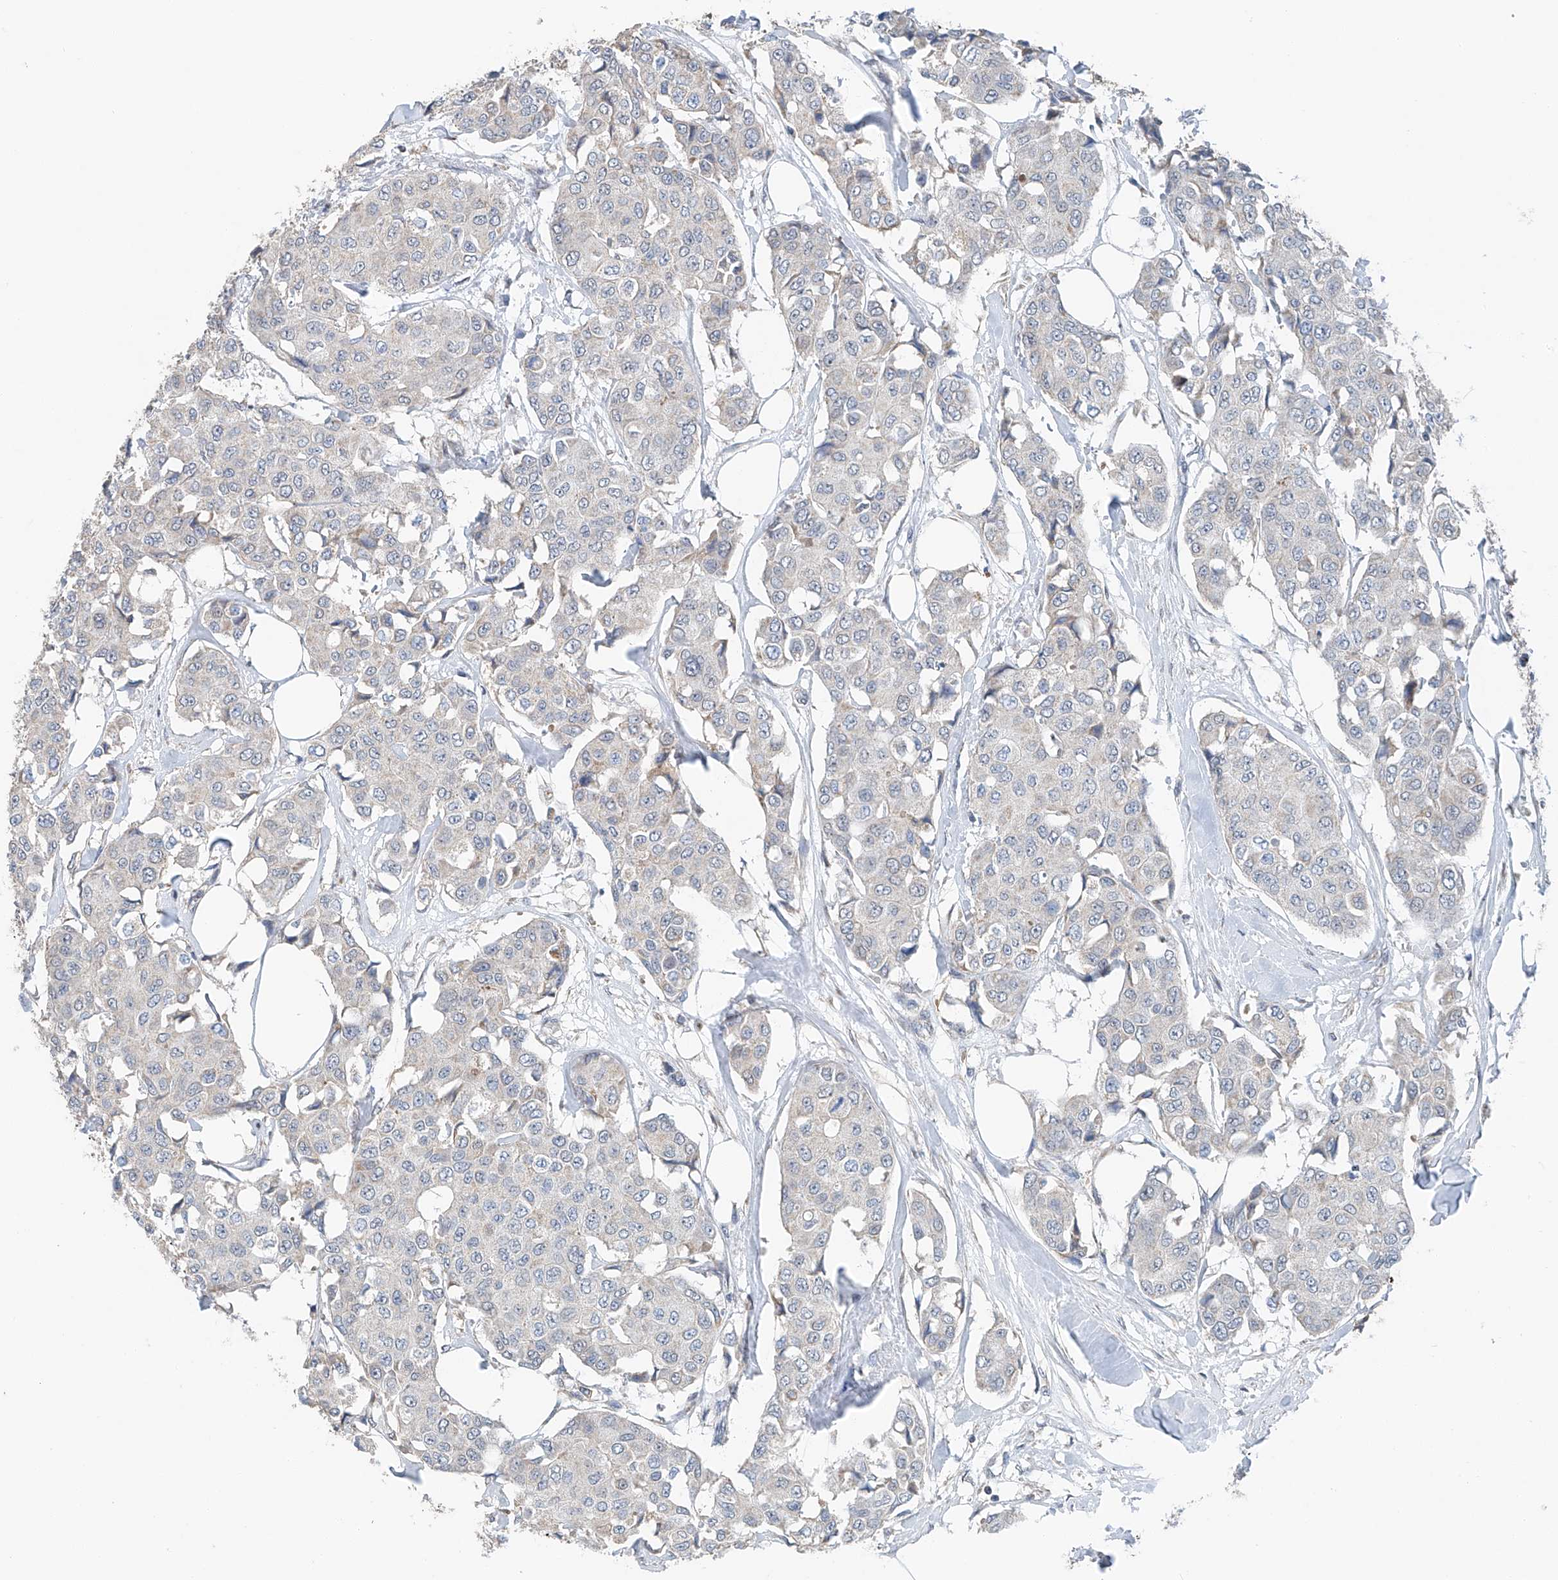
{"staining": {"intensity": "negative", "quantity": "none", "location": "none"}, "tissue": "breast cancer", "cell_type": "Tumor cells", "image_type": "cancer", "snomed": [{"axis": "morphology", "description": "Duct carcinoma"}, {"axis": "topography", "description": "Breast"}], "caption": "Human breast cancer (intraductal carcinoma) stained for a protein using immunohistochemistry exhibits no positivity in tumor cells.", "gene": "KLF15", "patient": {"sex": "female", "age": 80}}